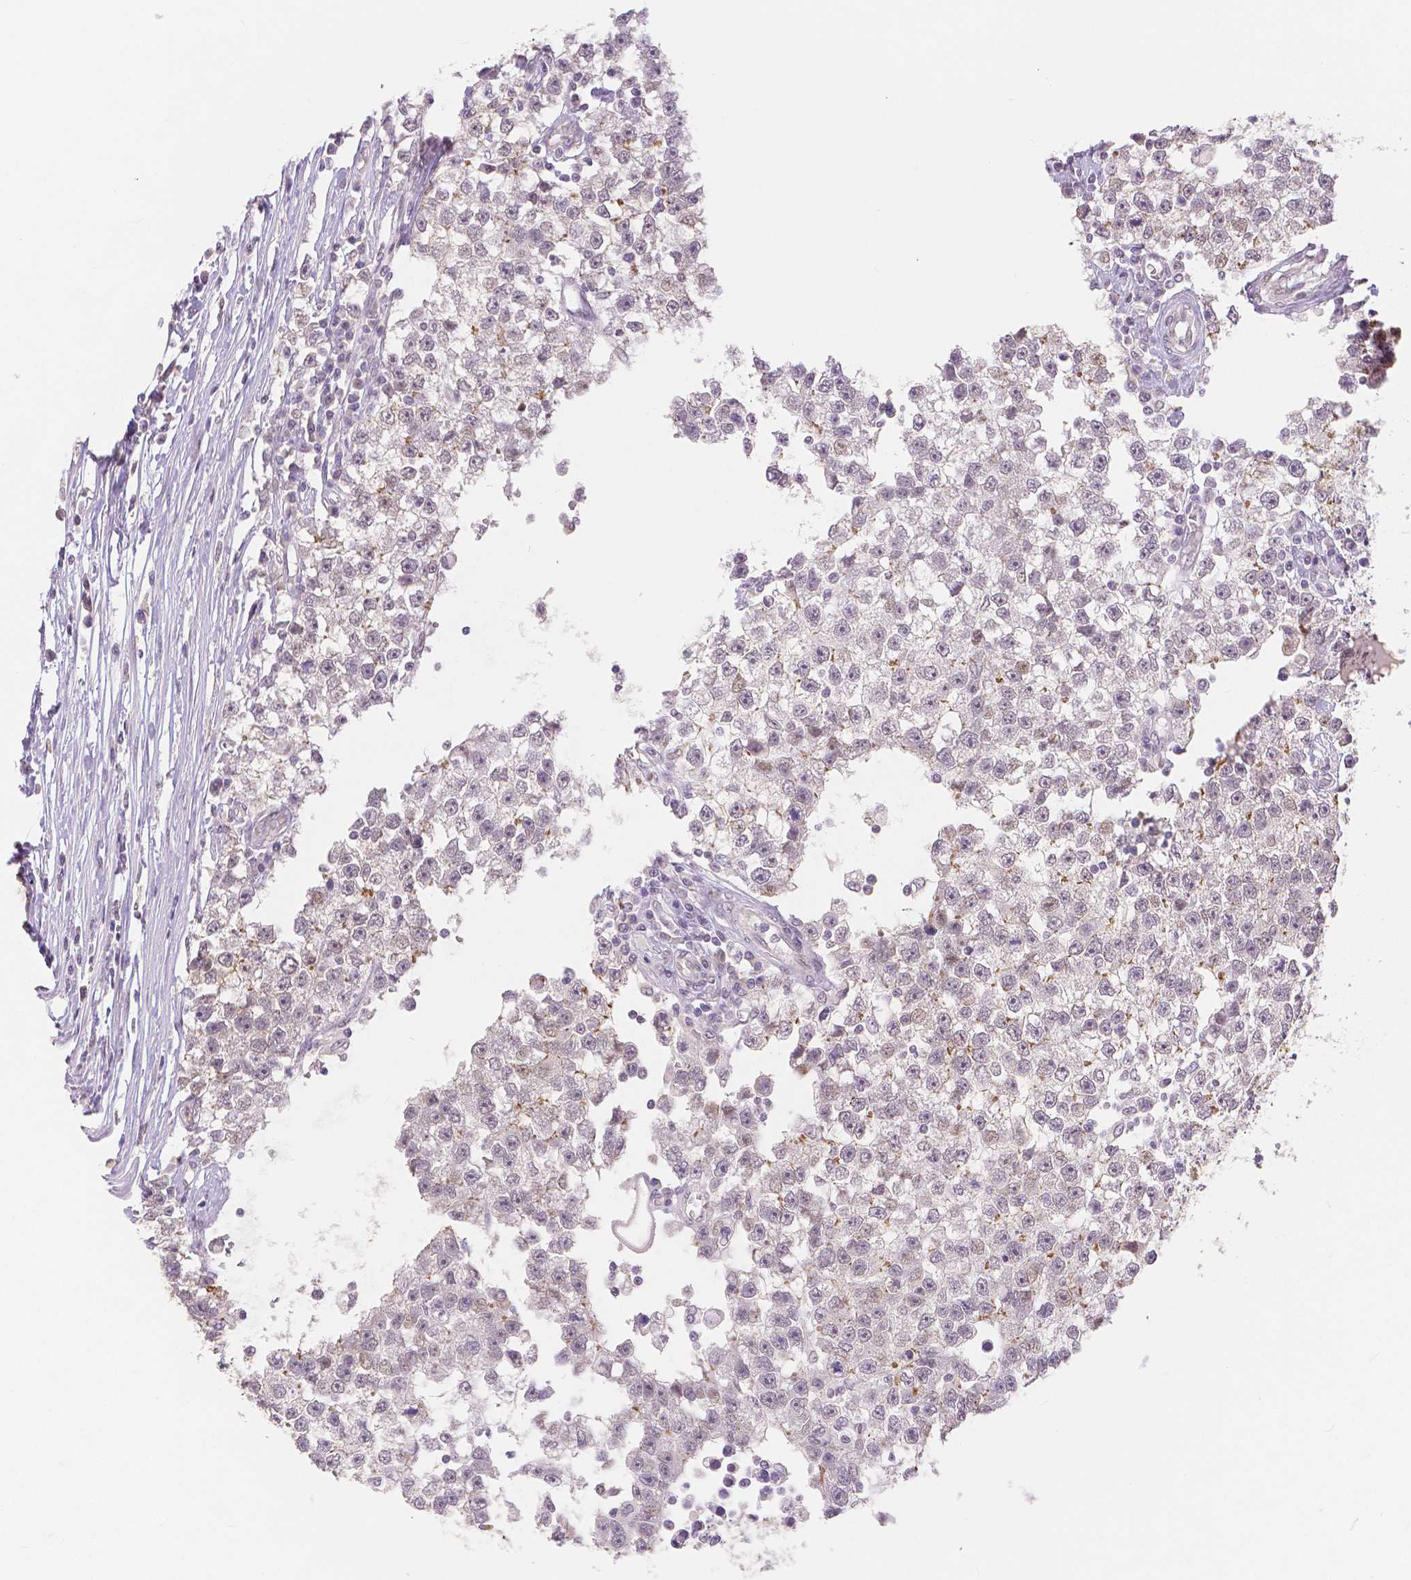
{"staining": {"intensity": "negative", "quantity": "none", "location": "none"}, "tissue": "testis cancer", "cell_type": "Tumor cells", "image_type": "cancer", "snomed": [{"axis": "morphology", "description": "Seminoma, NOS"}, {"axis": "topography", "description": "Testis"}], "caption": "There is no significant positivity in tumor cells of testis cancer.", "gene": "OCLN", "patient": {"sex": "male", "age": 34}}